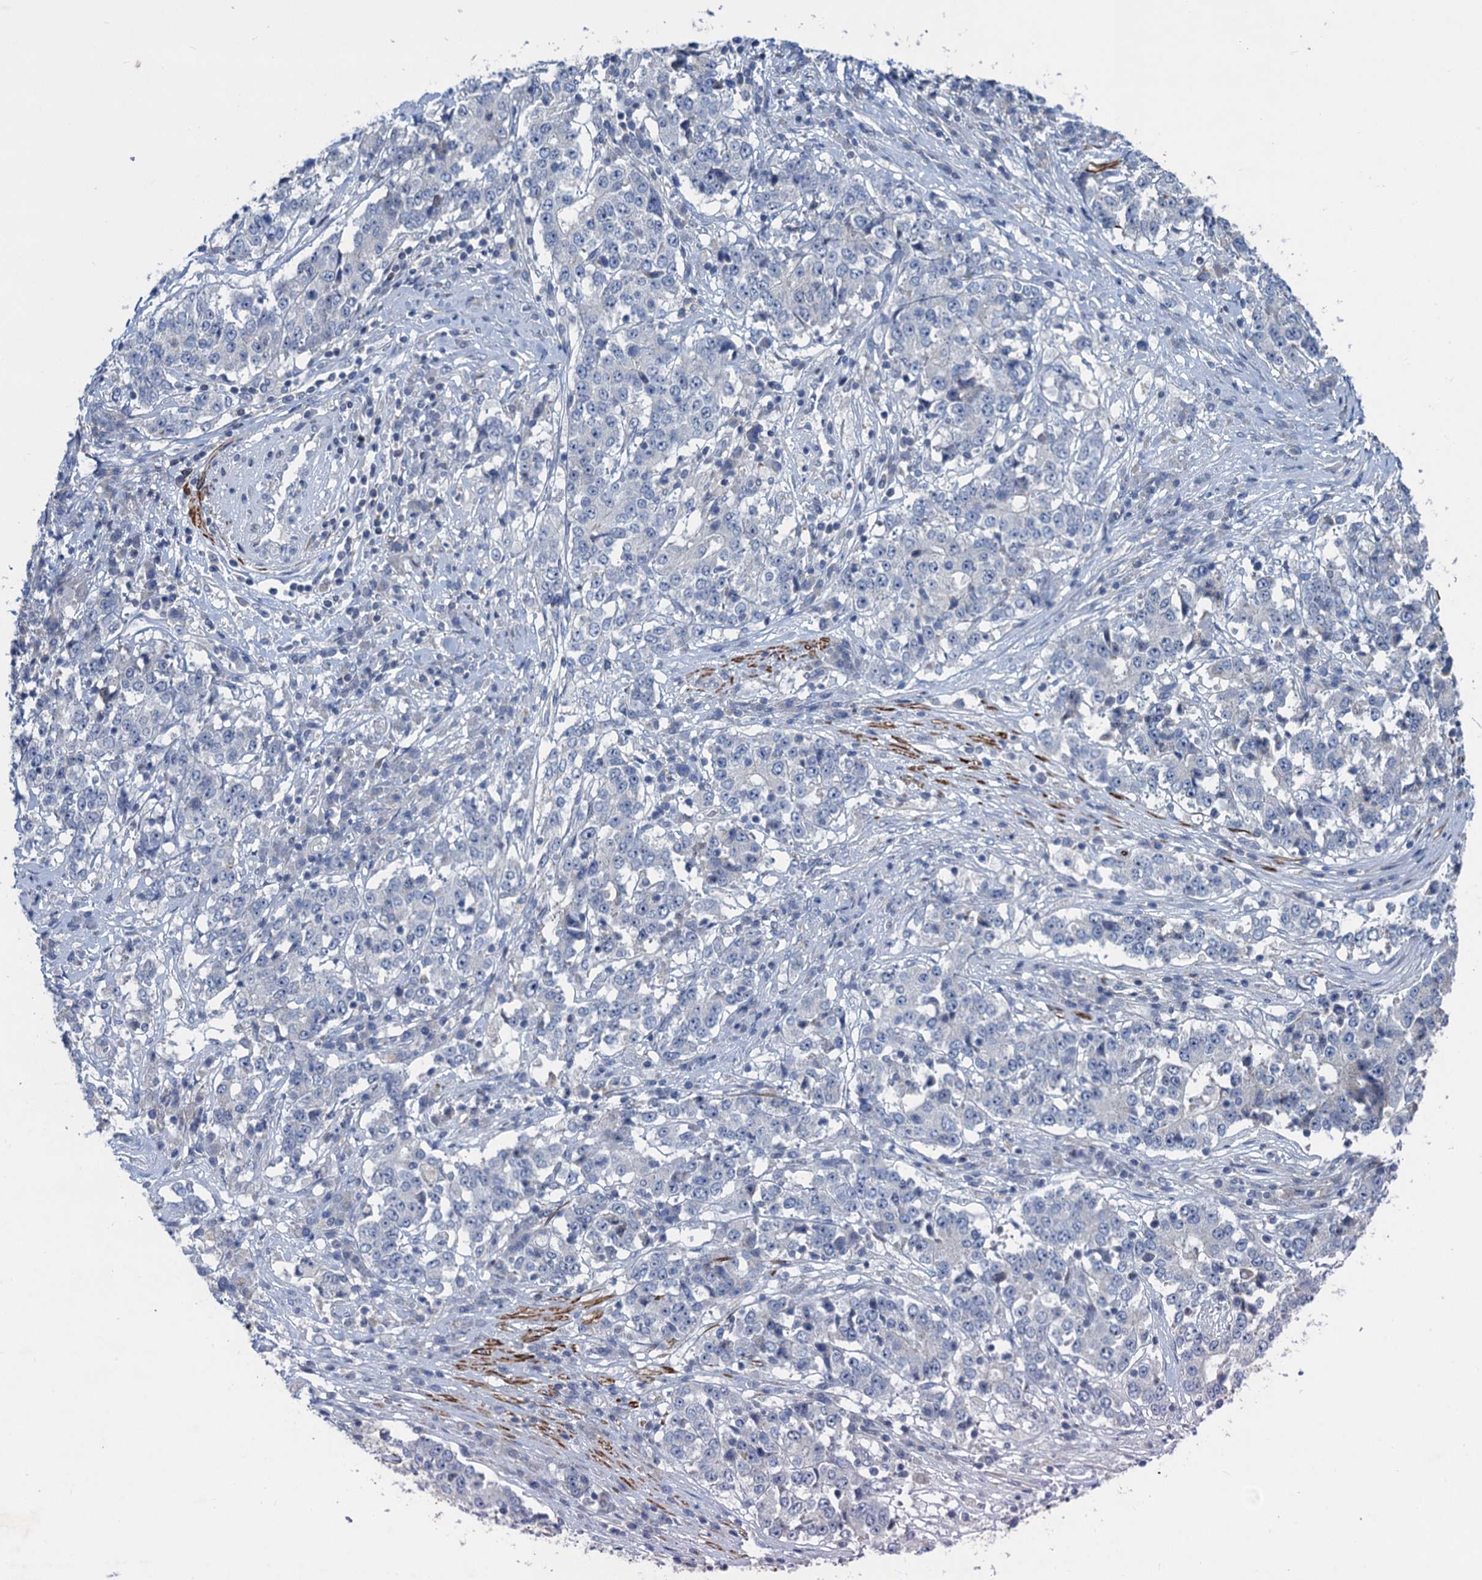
{"staining": {"intensity": "negative", "quantity": "none", "location": "none"}, "tissue": "stomach cancer", "cell_type": "Tumor cells", "image_type": "cancer", "snomed": [{"axis": "morphology", "description": "Adenocarcinoma, NOS"}, {"axis": "topography", "description": "Stomach"}], "caption": "Immunohistochemistry (IHC) photomicrograph of neoplastic tissue: human stomach cancer (adenocarcinoma) stained with DAB exhibits no significant protein staining in tumor cells. (Brightfield microscopy of DAB IHC at high magnification).", "gene": "ESYT3", "patient": {"sex": "male", "age": 59}}